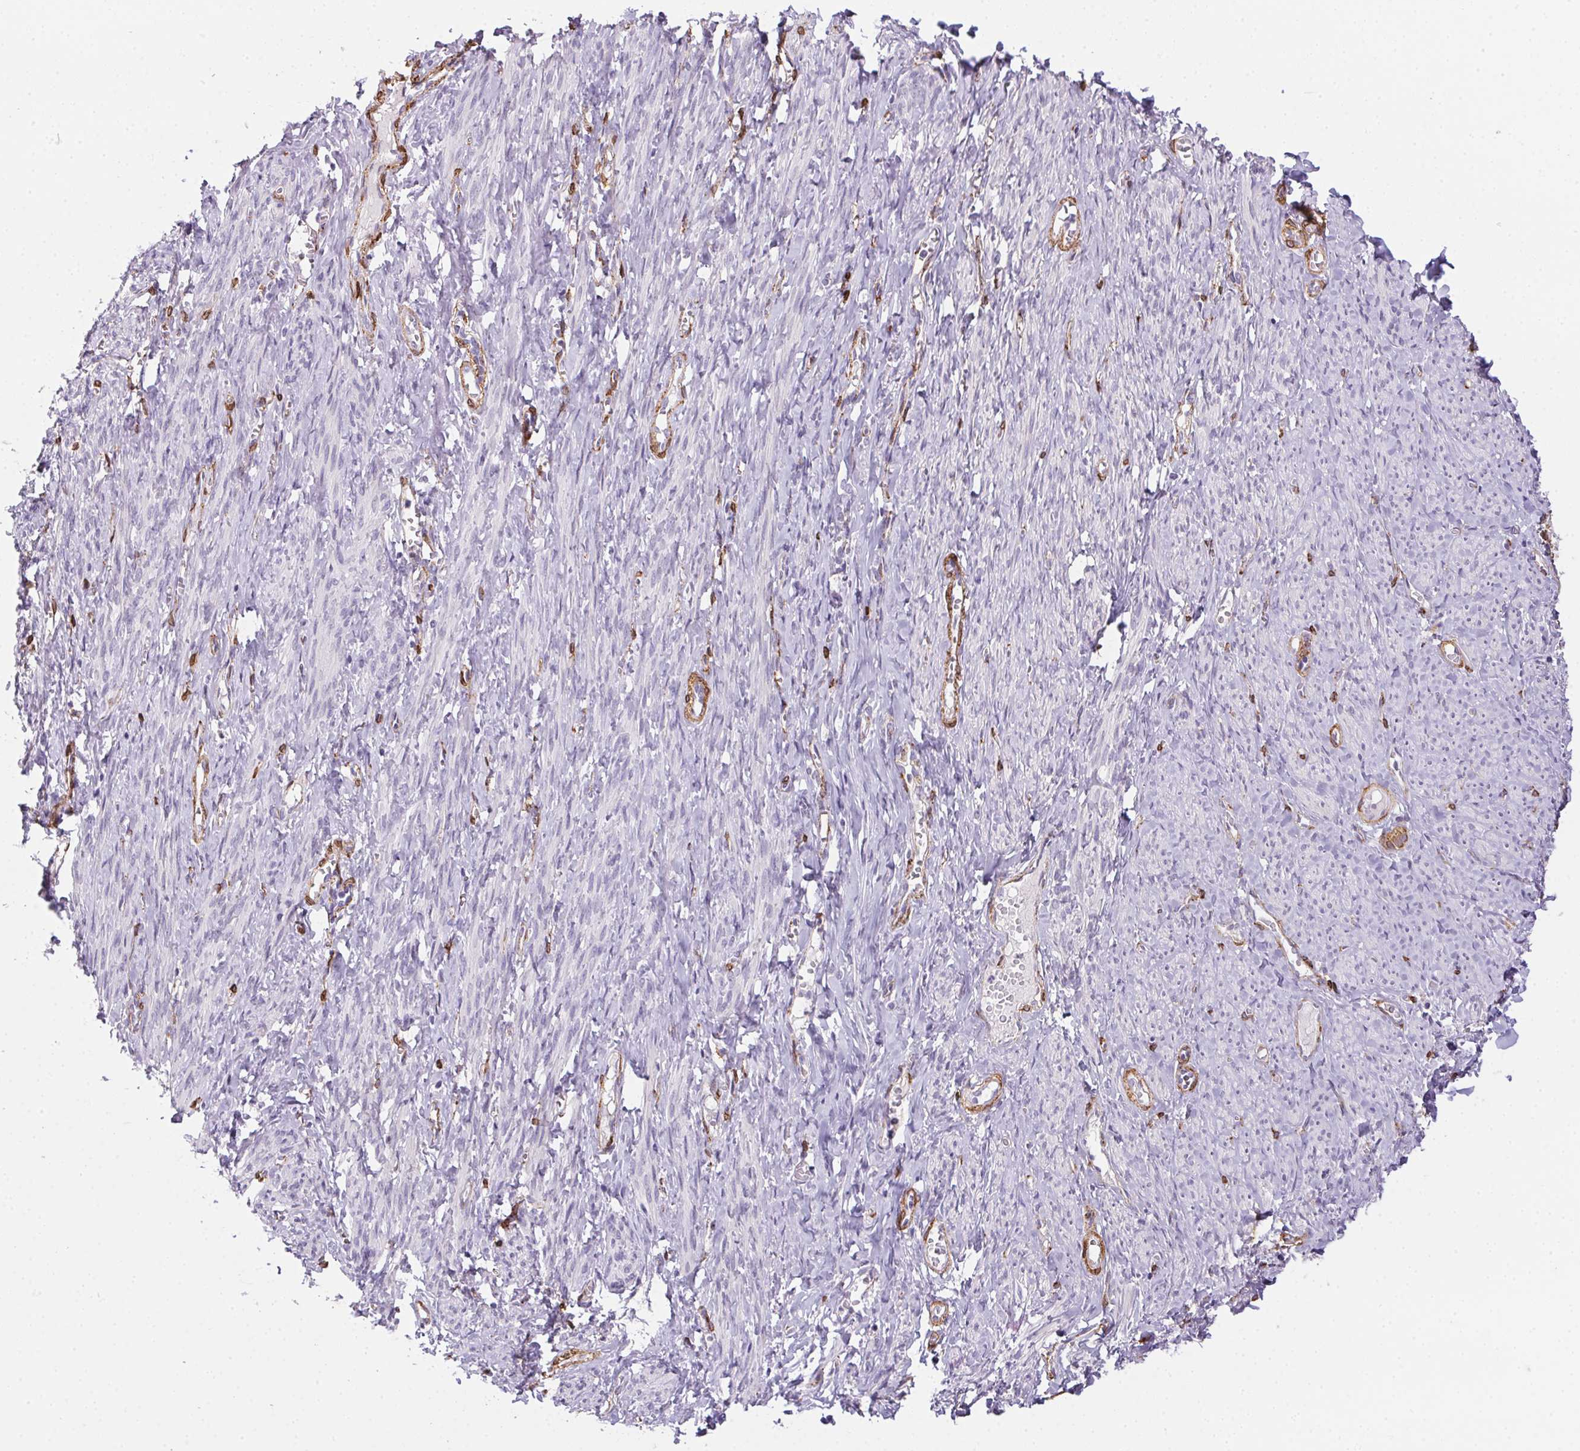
{"staining": {"intensity": "negative", "quantity": "none", "location": "none"}, "tissue": "smooth muscle", "cell_type": "Smooth muscle cells", "image_type": "normal", "snomed": [{"axis": "morphology", "description": "Normal tissue, NOS"}, {"axis": "topography", "description": "Smooth muscle"}], "caption": "Immunohistochemical staining of normal smooth muscle exhibits no significant positivity in smooth muscle cells. Brightfield microscopy of immunohistochemistry (IHC) stained with DAB (brown) and hematoxylin (blue), captured at high magnification.", "gene": "HRC", "patient": {"sex": "female", "age": 65}}